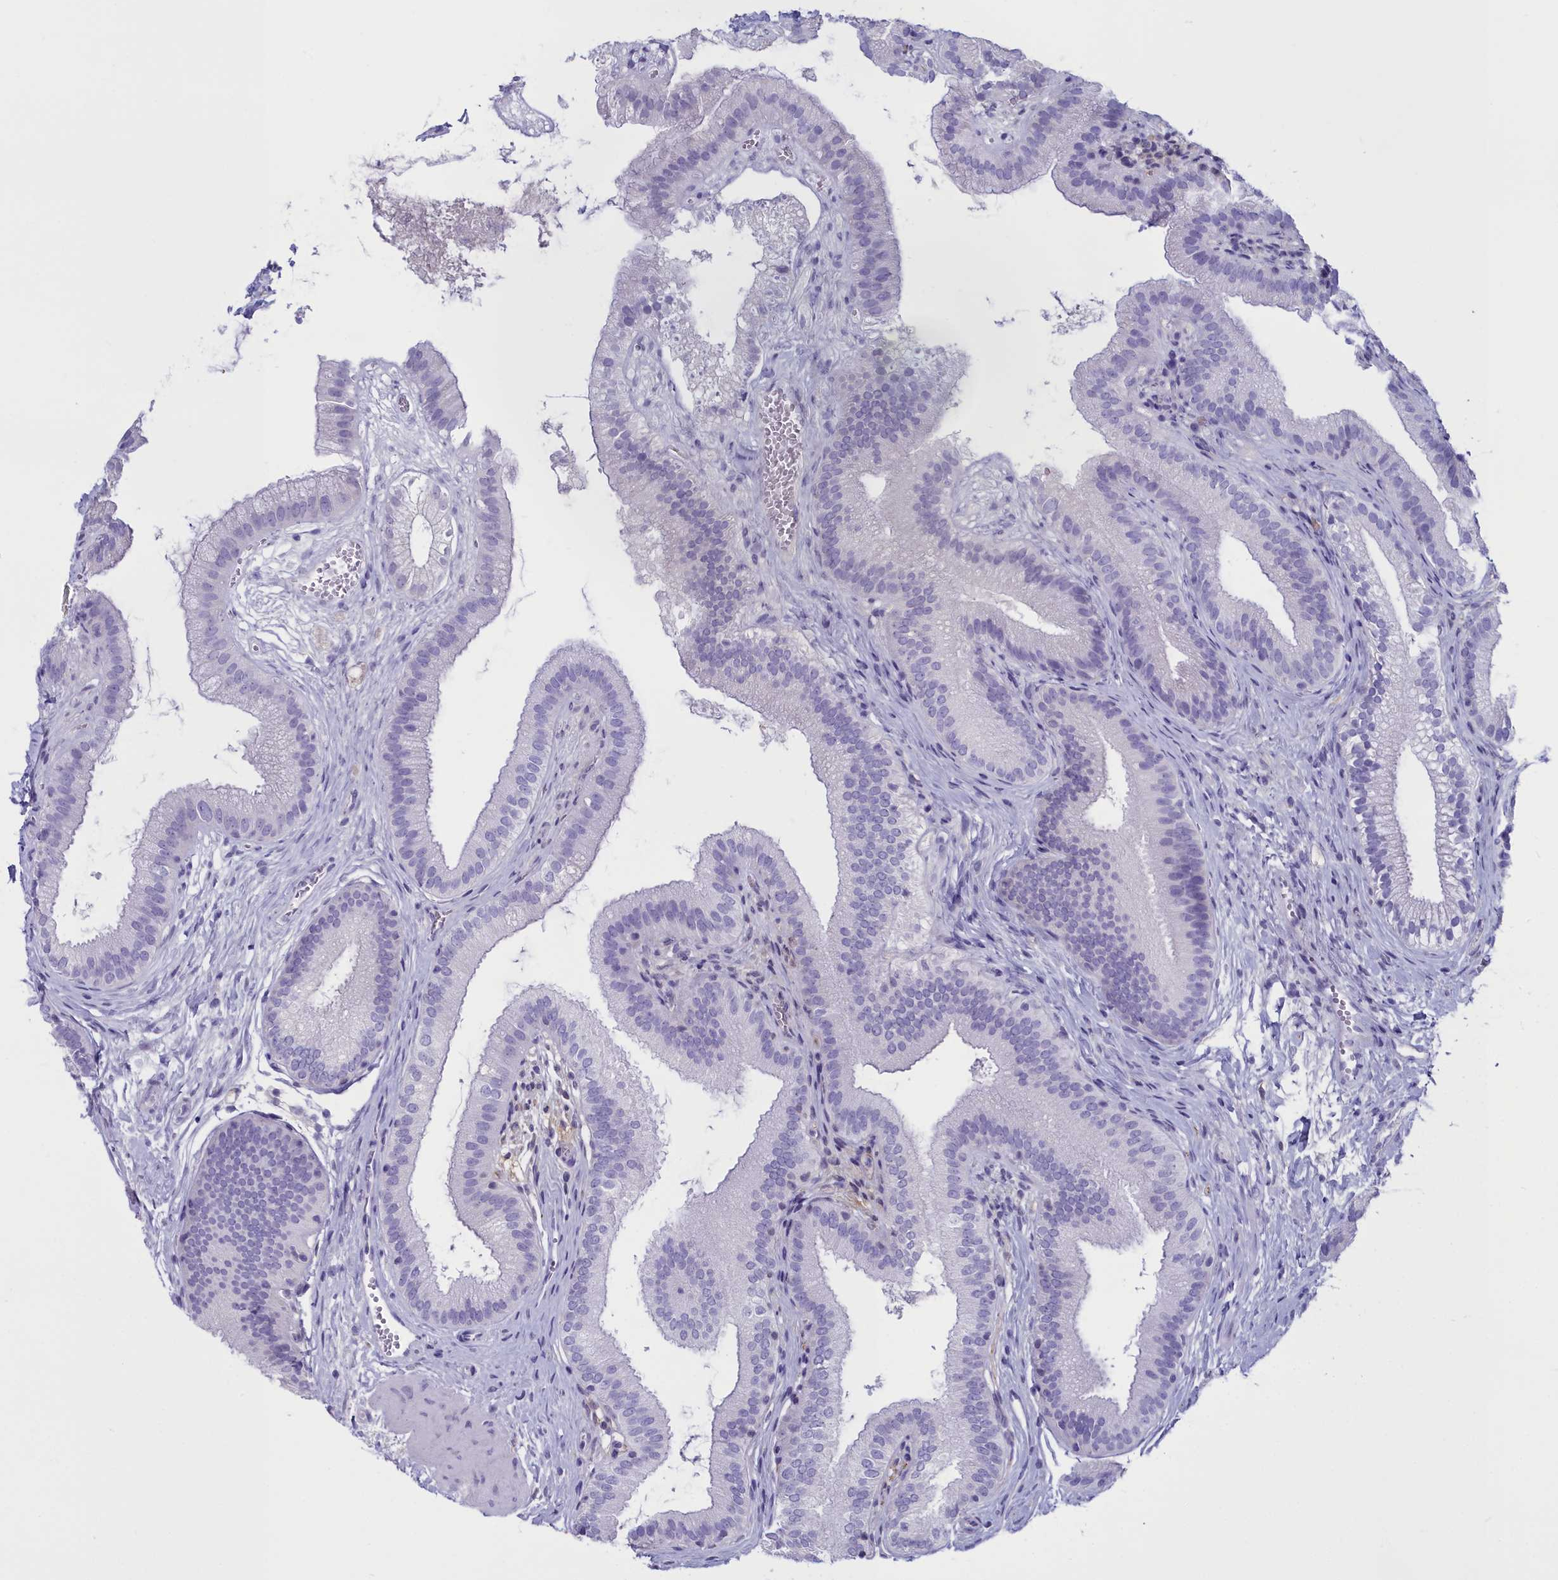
{"staining": {"intensity": "negative", "quantity": "none", "location": "none"}, "tissue": "gallbladder", "cell_type": "Glandular cells", "image_type": "normal", "snomed": [{"axis": "morphology", "description": "Normal tissue, NOS"}, {"axis": "topography", "description": "Gallbladder"}], "caption": "IHC micrograph of benign gallbladder stained for a protein (brown), which displays no staining in glandular cells.", "gene": "MAP6", "patient": {"sex": "female", "age": 54}}